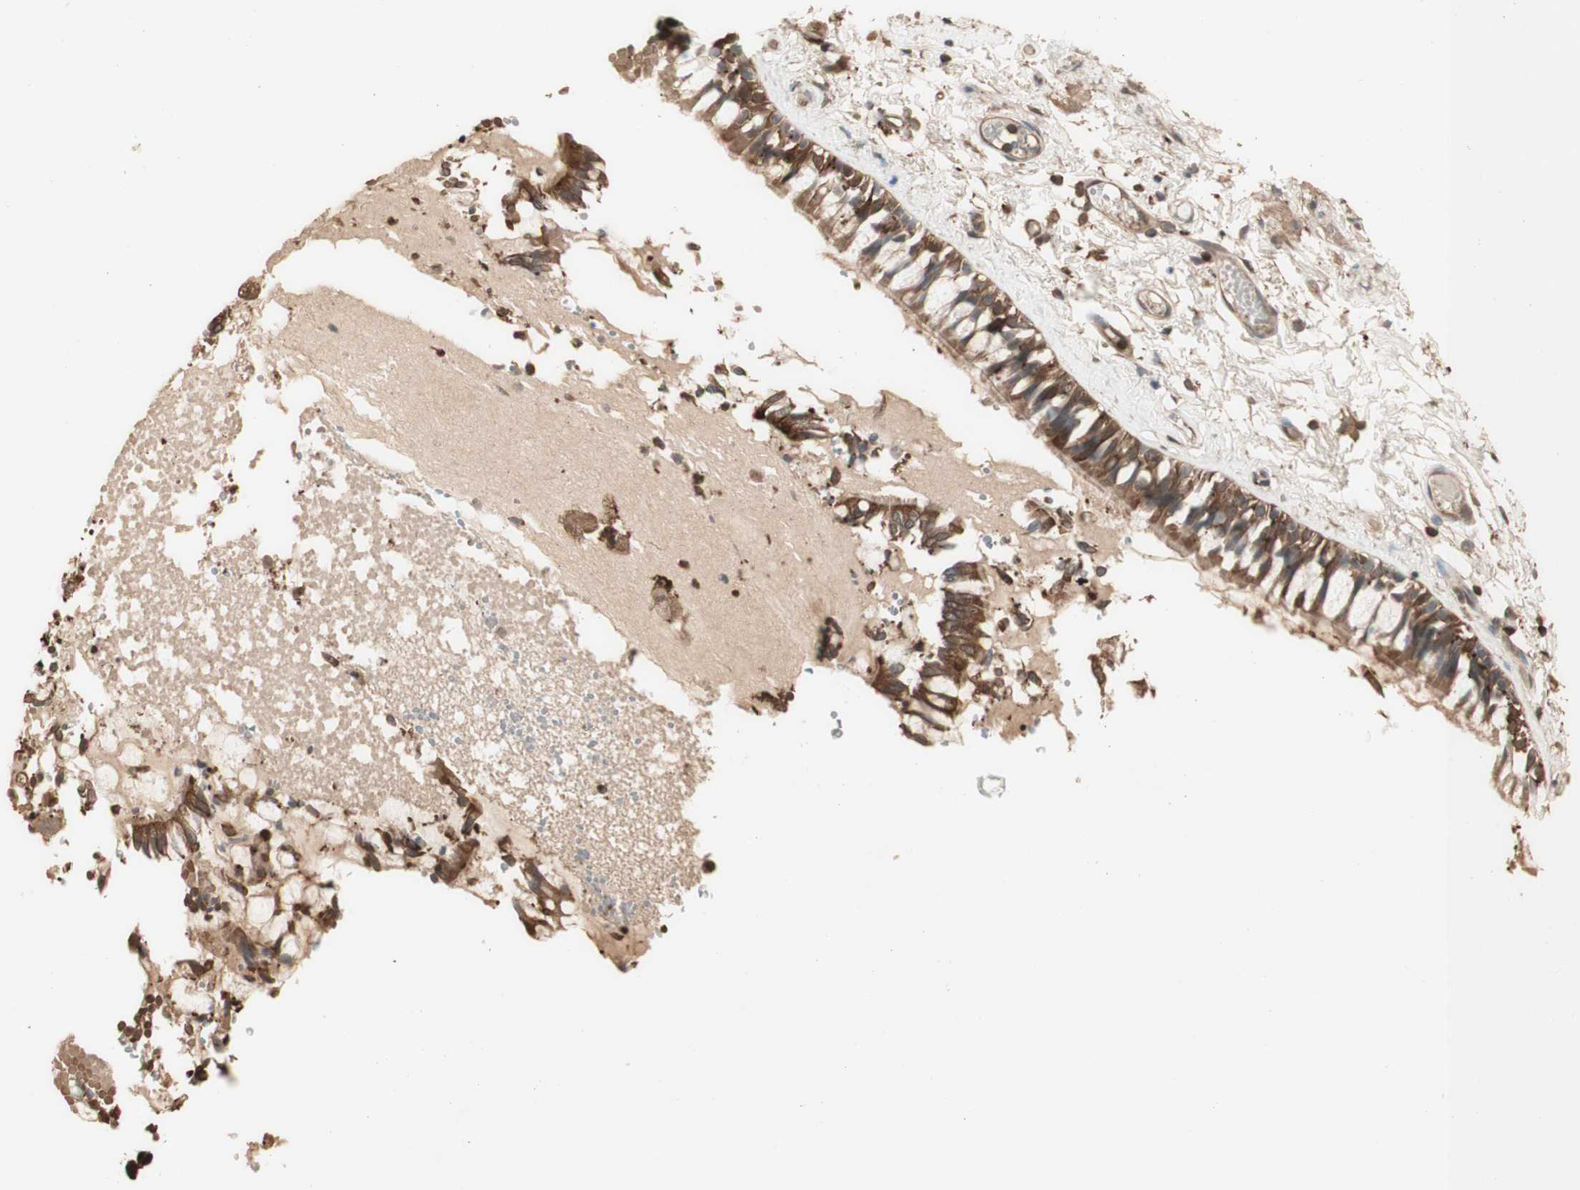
{"staining": {"intensity": "moderate", "quantity": ">75%", "location": "cytoplasmic/membranous"}, "tissue": "bronchus", "cell_type": "Respiratory epithelial cells", "image_type": "normal", "snomed": [{"axis": "morphology", "description": "Normal tissue, NOS"}, {"axis": "morphology", "description": "Inflammation, NOS"}, {"axis": "topography", "description": "Cartilage tissue"}, {"axis": "topography", "description": "Lung"}], "caption": "Immunohistochemical staining of normal human bronchus reveals >75% levels of moderate cytoplasmic/membranous protein staining in about >75% of respiratory epithelial cells.", "gene": "YWHAB", "patient": {"sex": "male", "age": 71}}